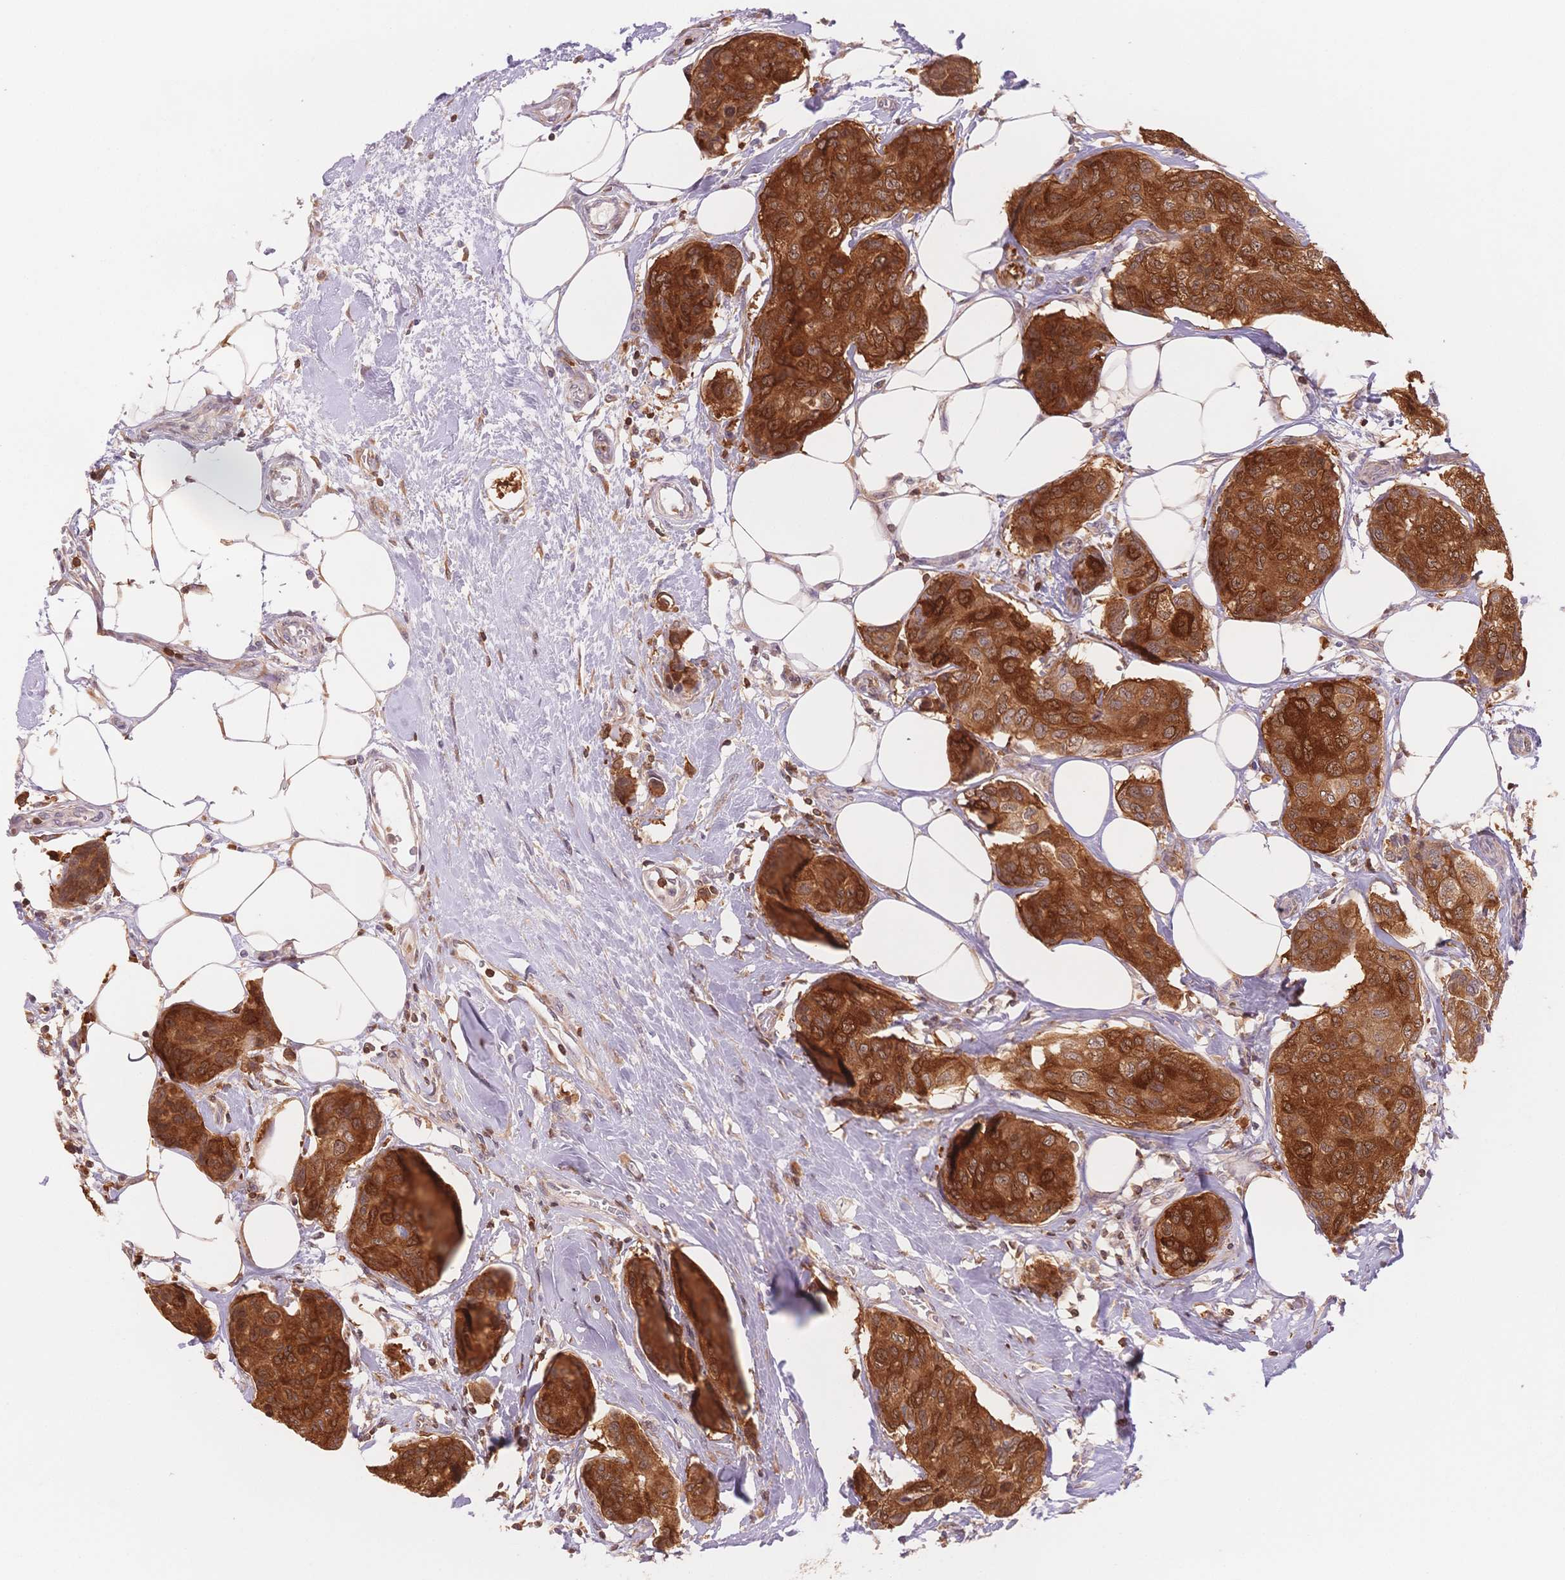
{"staining": {"intensity": "strong", "quantity": ">75%", "location": "cytoplasmic/membranous"}, "tissue": "breast cancer", "cell_type": "Tumor cells", "image_type": "cancer", "snomed": [{"axis": "morphology", "description": "Duct carcinoma"}, {"axis": "topography", "description": "Breast"}], "caption": "IHC micrograph of neoplastic tissue: breast invasive ductal carcinoma stained using immunohistochemistry exhibits high levels of strong protein expression localized specifically in the cytoplasmic/membranous of tumor cells, appearing as a cytoplasmic/membranous brown color.", "gene": "STK39", "patient": {"sex": "female", "age": 80}}